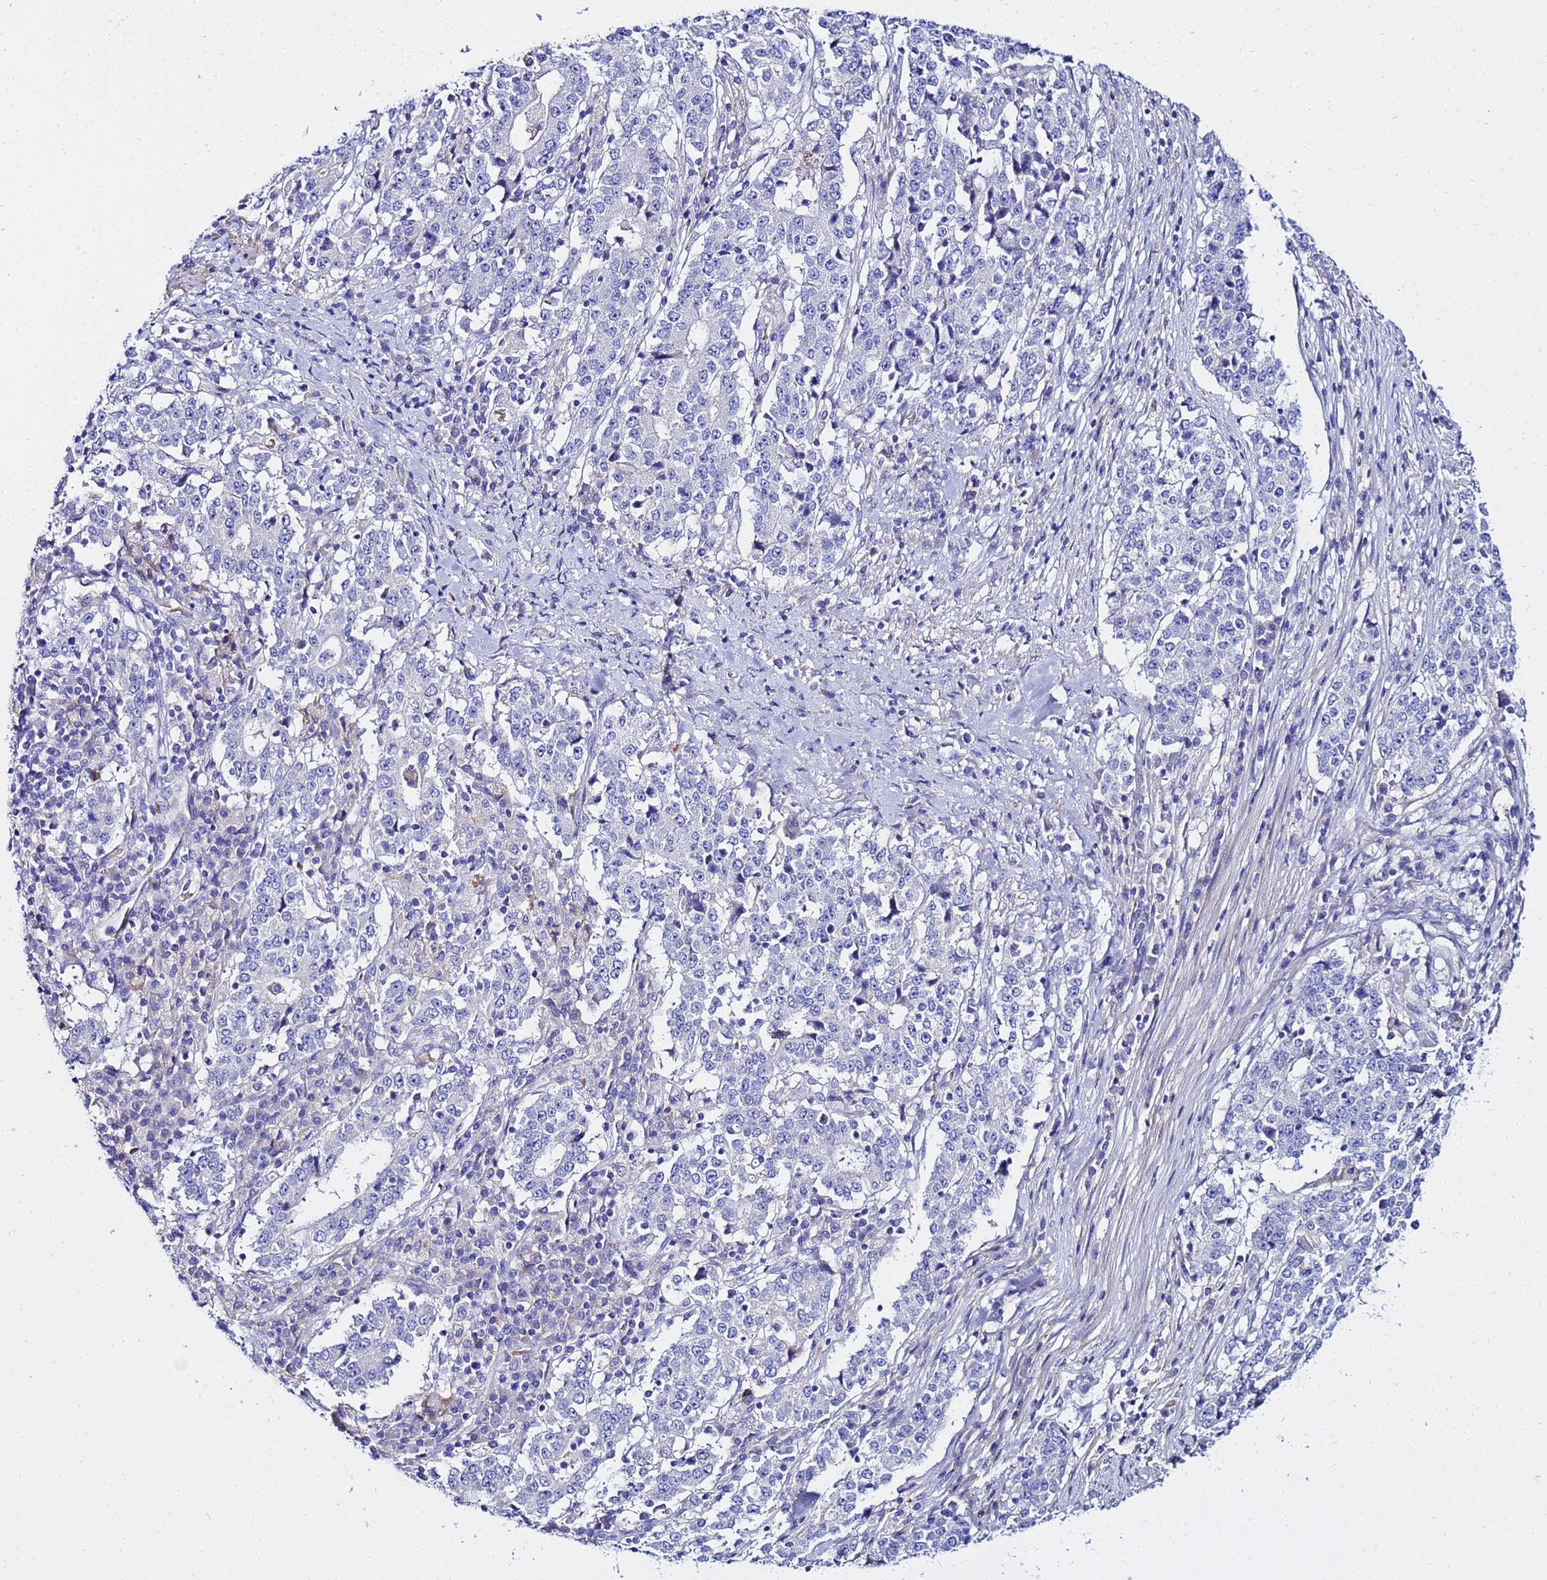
{"staining": {"intensity": "negative", "quantity": "none", "location": "none"}, "tissue": "stomach cancer", "cell_type": "Tumor cells", "image_type": "cancer", "snomed": [{"axis": "morphology", "description": "Adenocarcinoma, NOS"}, {"axis": "topography", "description": "Stomach"}], "caption": "Adenocarcinoma (stomach) was stained to show a protein in brown. There is no significant positivity in tumor cells.", "gene": "USP18", "patient": {"sex": "male", "age": 59}}